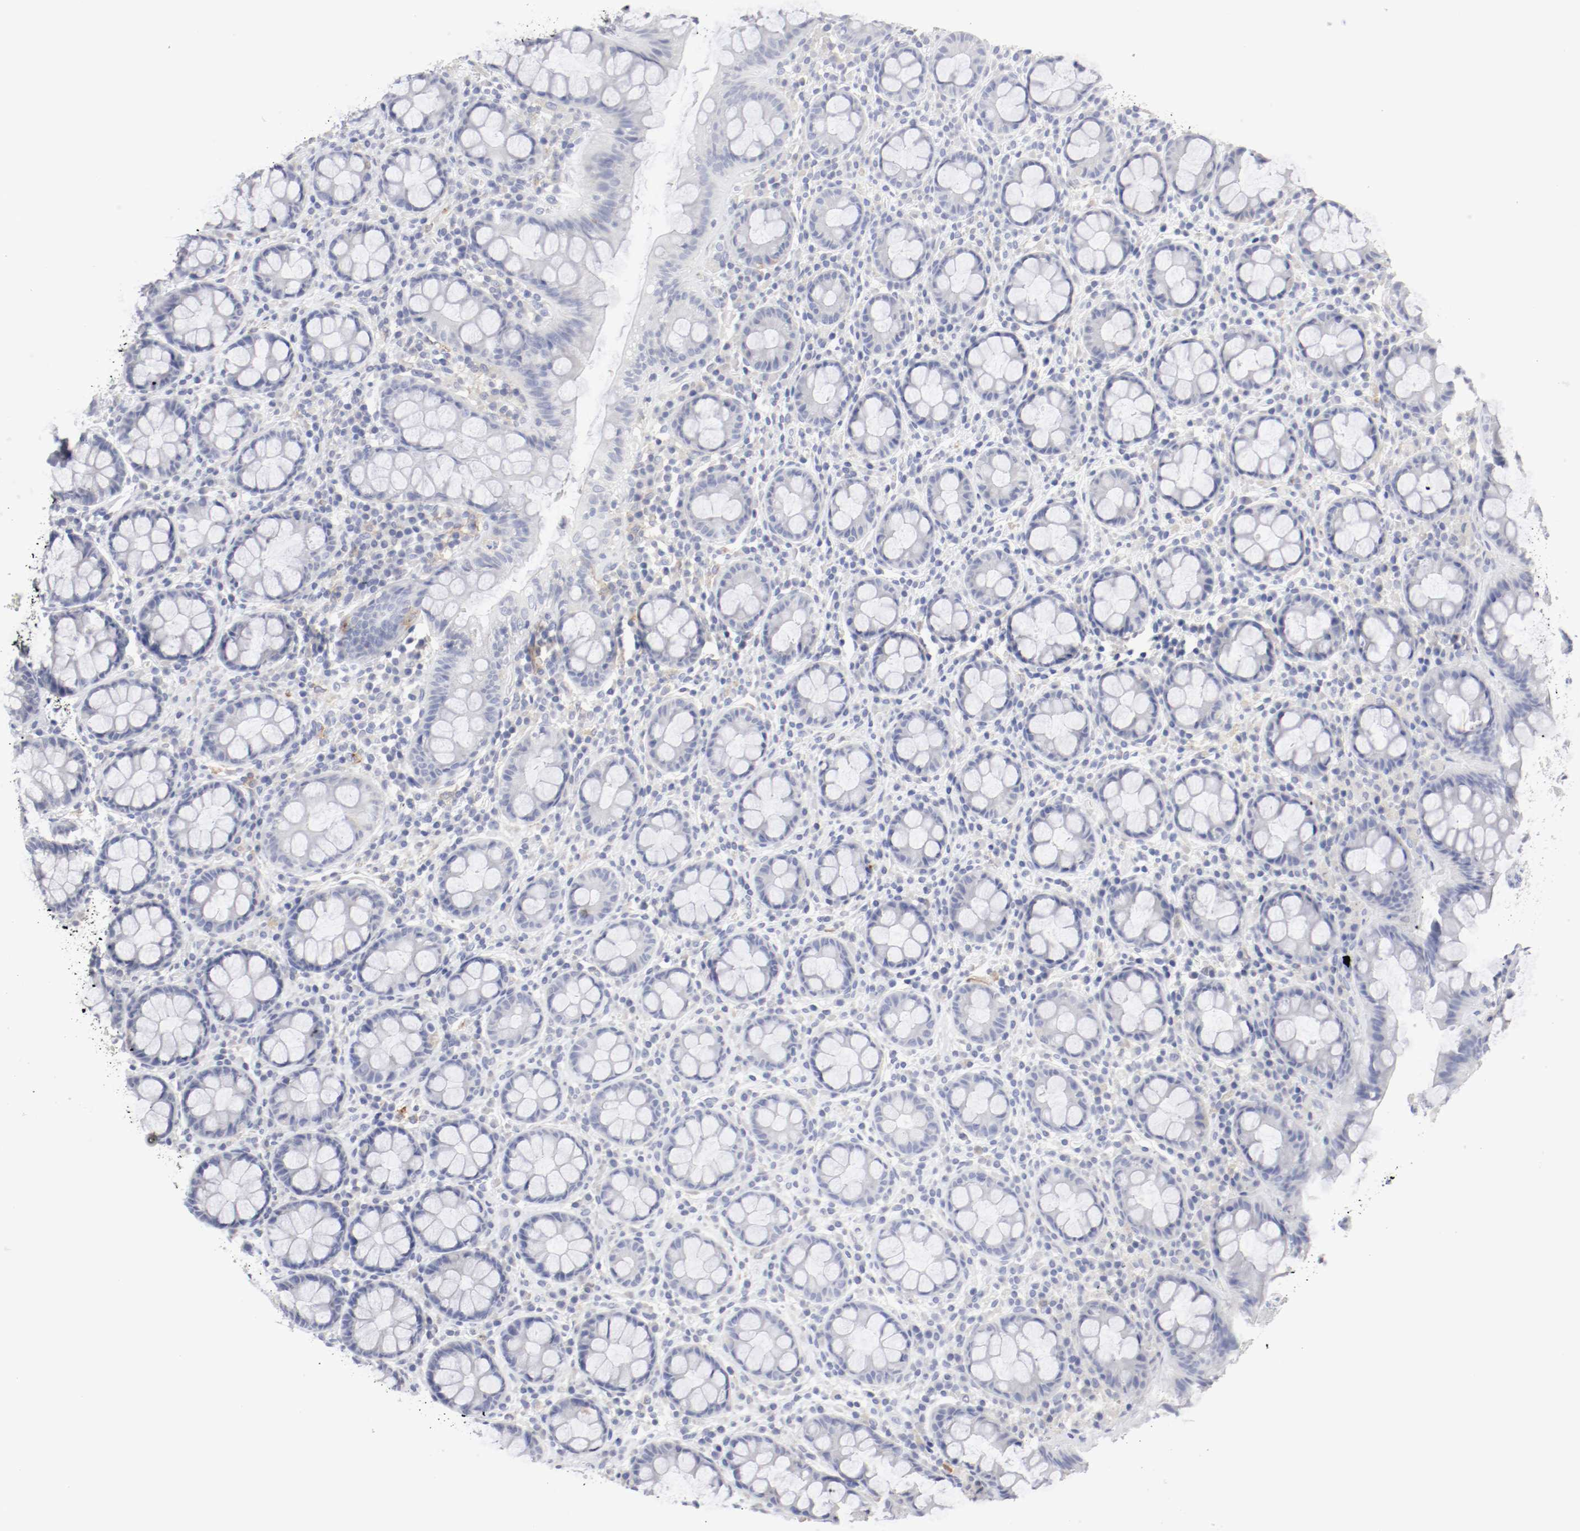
{"staining": {"intensity": "negative", "quantity": "none", "location": "none"}, "tissue": "rectum", "cell_type": "Glandular cells", "image_type": "normal", "snomed": [{"axis": "morphology", "description": "Normal tissue, NOS"}, {"axis": "topography", "description": "Rectum"}], "caption": "A high-resolution histopathology image shows immunohistochemistry staining of unremarkable rectum, which reveals no significant positivity in glandular cells.", "gene": "ITGAX", "patient": {"sex": "male", "age": 92}}